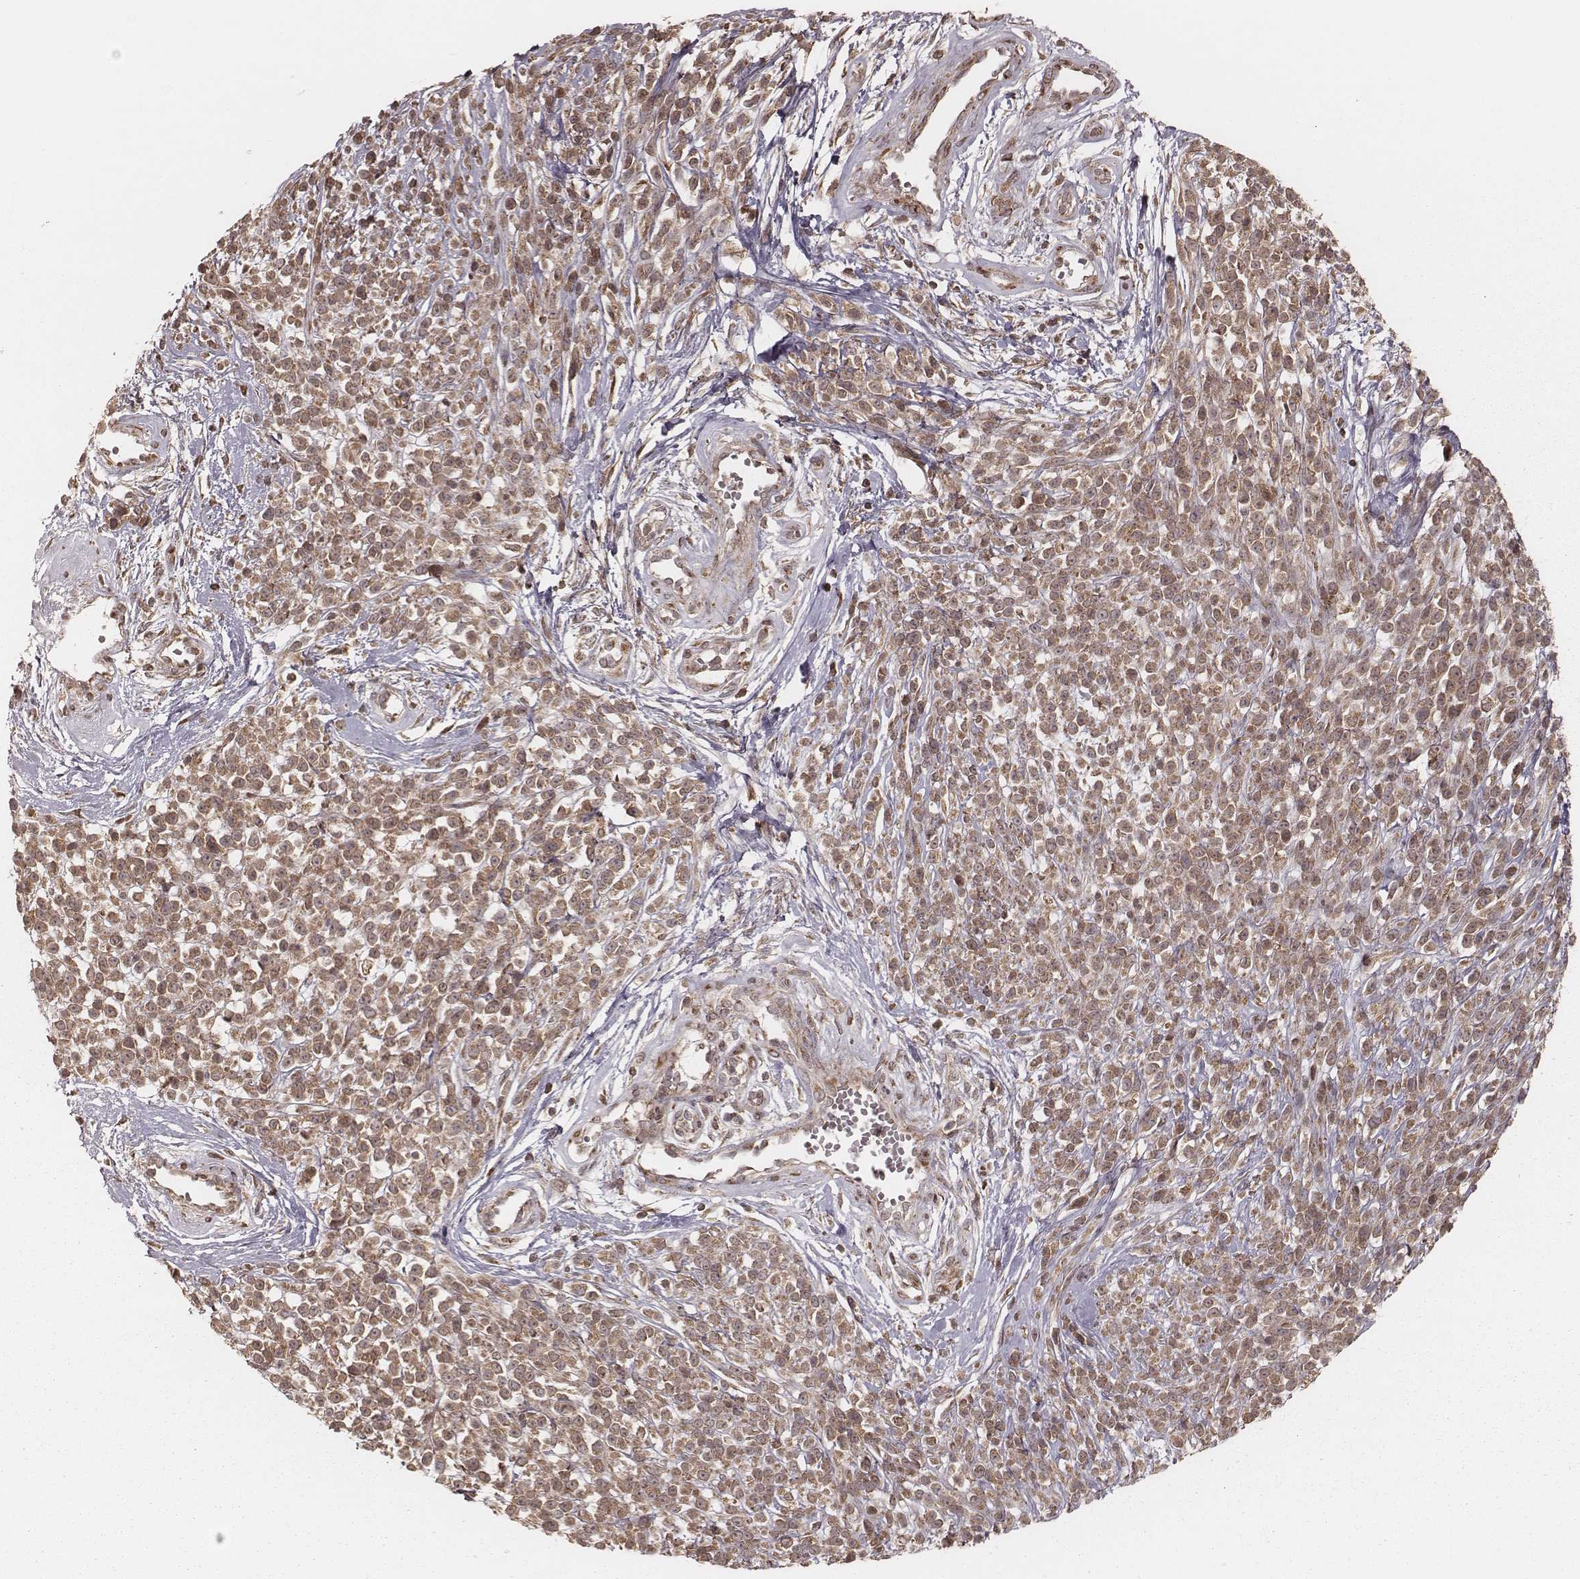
{"staining": {"intensity": "moderate", "quantity": ">75%", "location": "cytoplasmic/membranous"}, "tissue": "melanoma", "cell_type": "Tumor cells", "image_type": "cancer", "snomed": [{"axis": "morphology", "description": "Malignant melanoma, NOS"}, {"axis": "topography", "description": "Skin"}, {"axis": "topography", "description": "Skin of trunk"}], "caption": "Human melanoma stained for a protein (brown) demonstrates moderate cytoplasmic/membranous positive expression in approximately >75% of tumor cells.", "gene": "MYO19", "patient": {"sex": "male", "age": 74}}